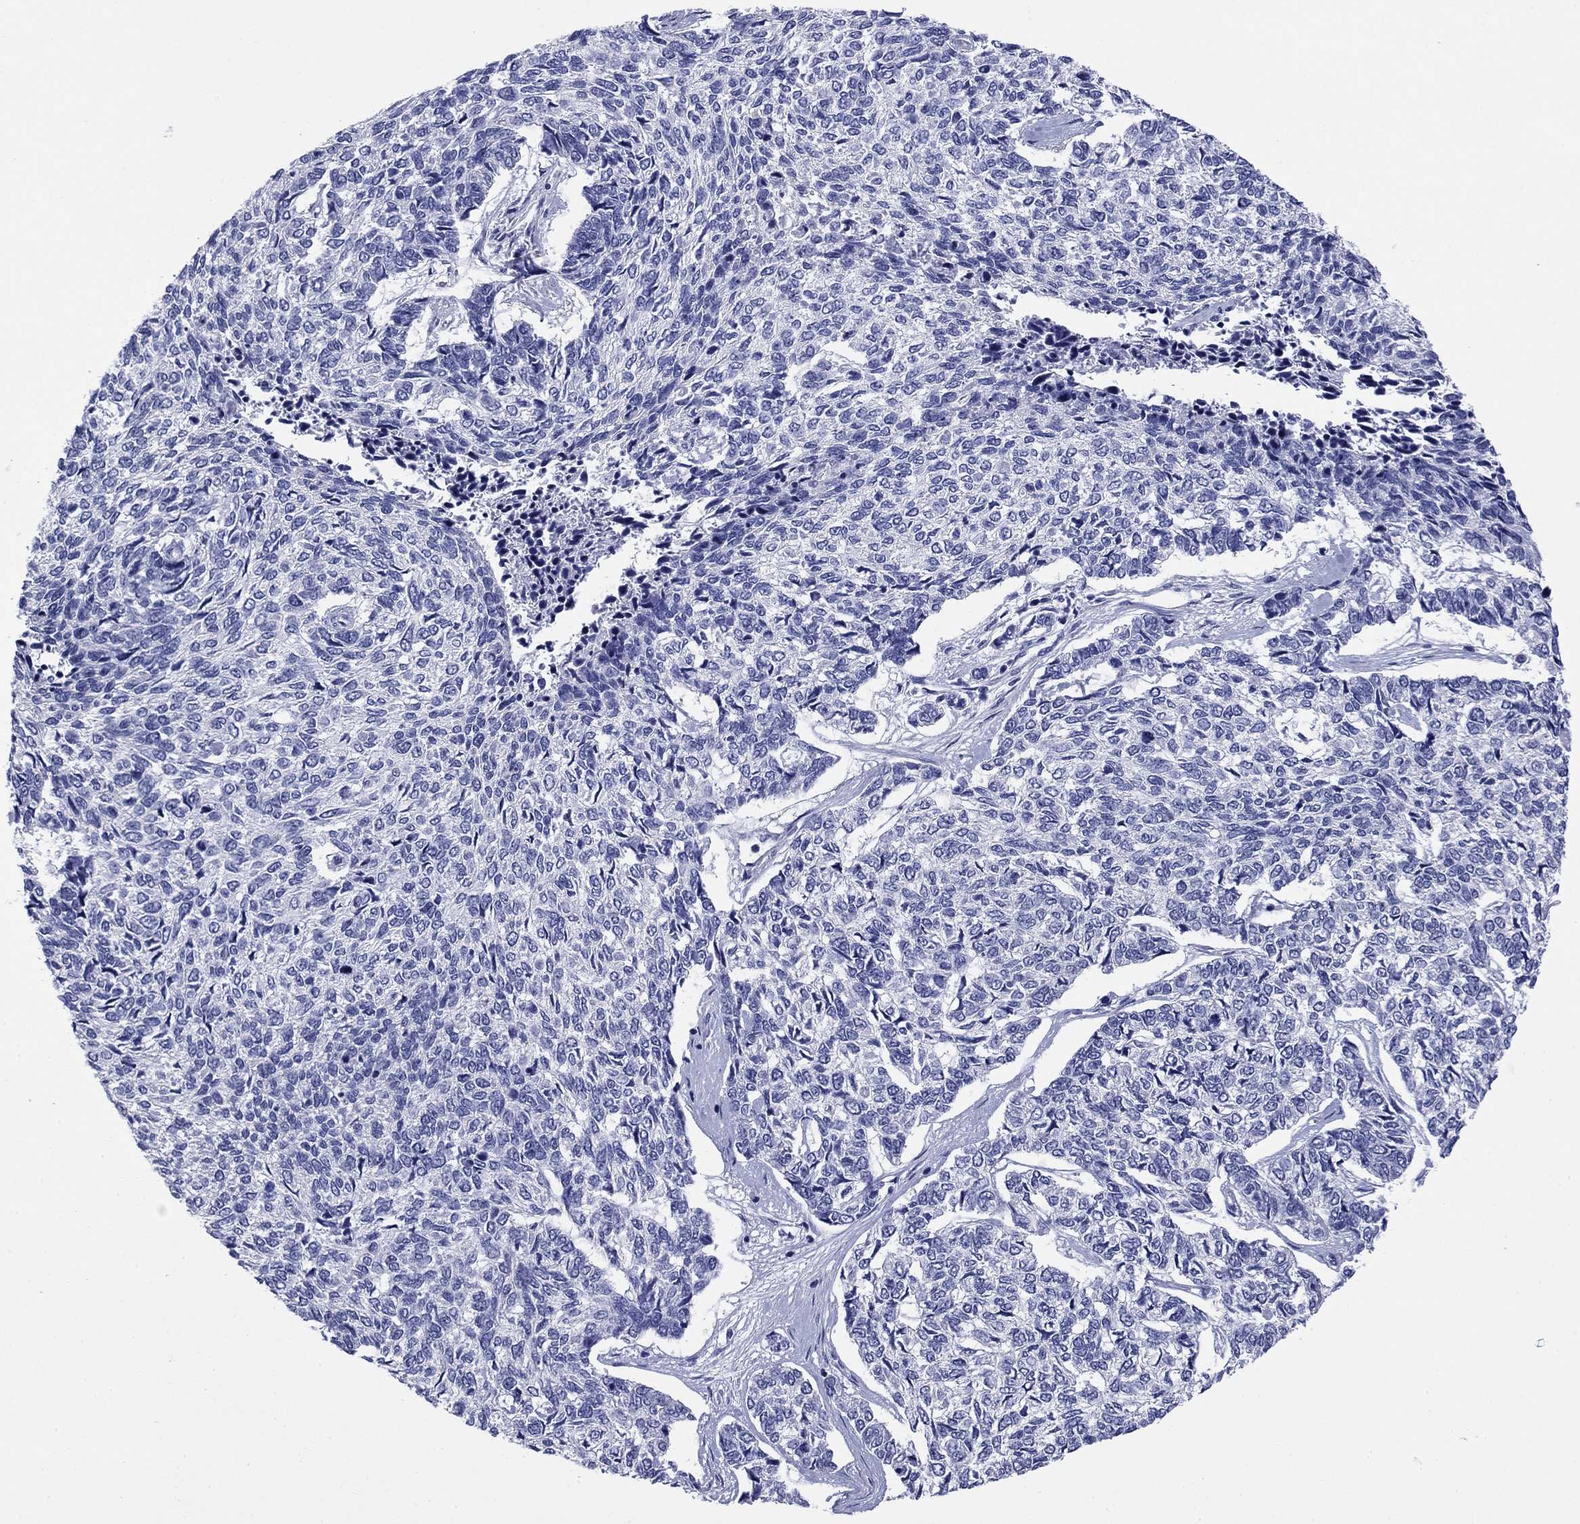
{"staining": {"intensity": "negative", "quantity": "none", "location": "none"}, "tissue": "skin cancer", "cell_type": "Tumor cells", "image_type": "cancer", "snomed": [{"axis": "morphology", "description": "Basal cell carcinoma"}, {"axis": "topography", "description": "Skin"}], "caption": "This is a micrograph of IHC staining of skin basal cell carcinoma, which shows no staining in tumor cells.", "gene": "PRKCG", "patient": {"sex": "female", "age": 65}}